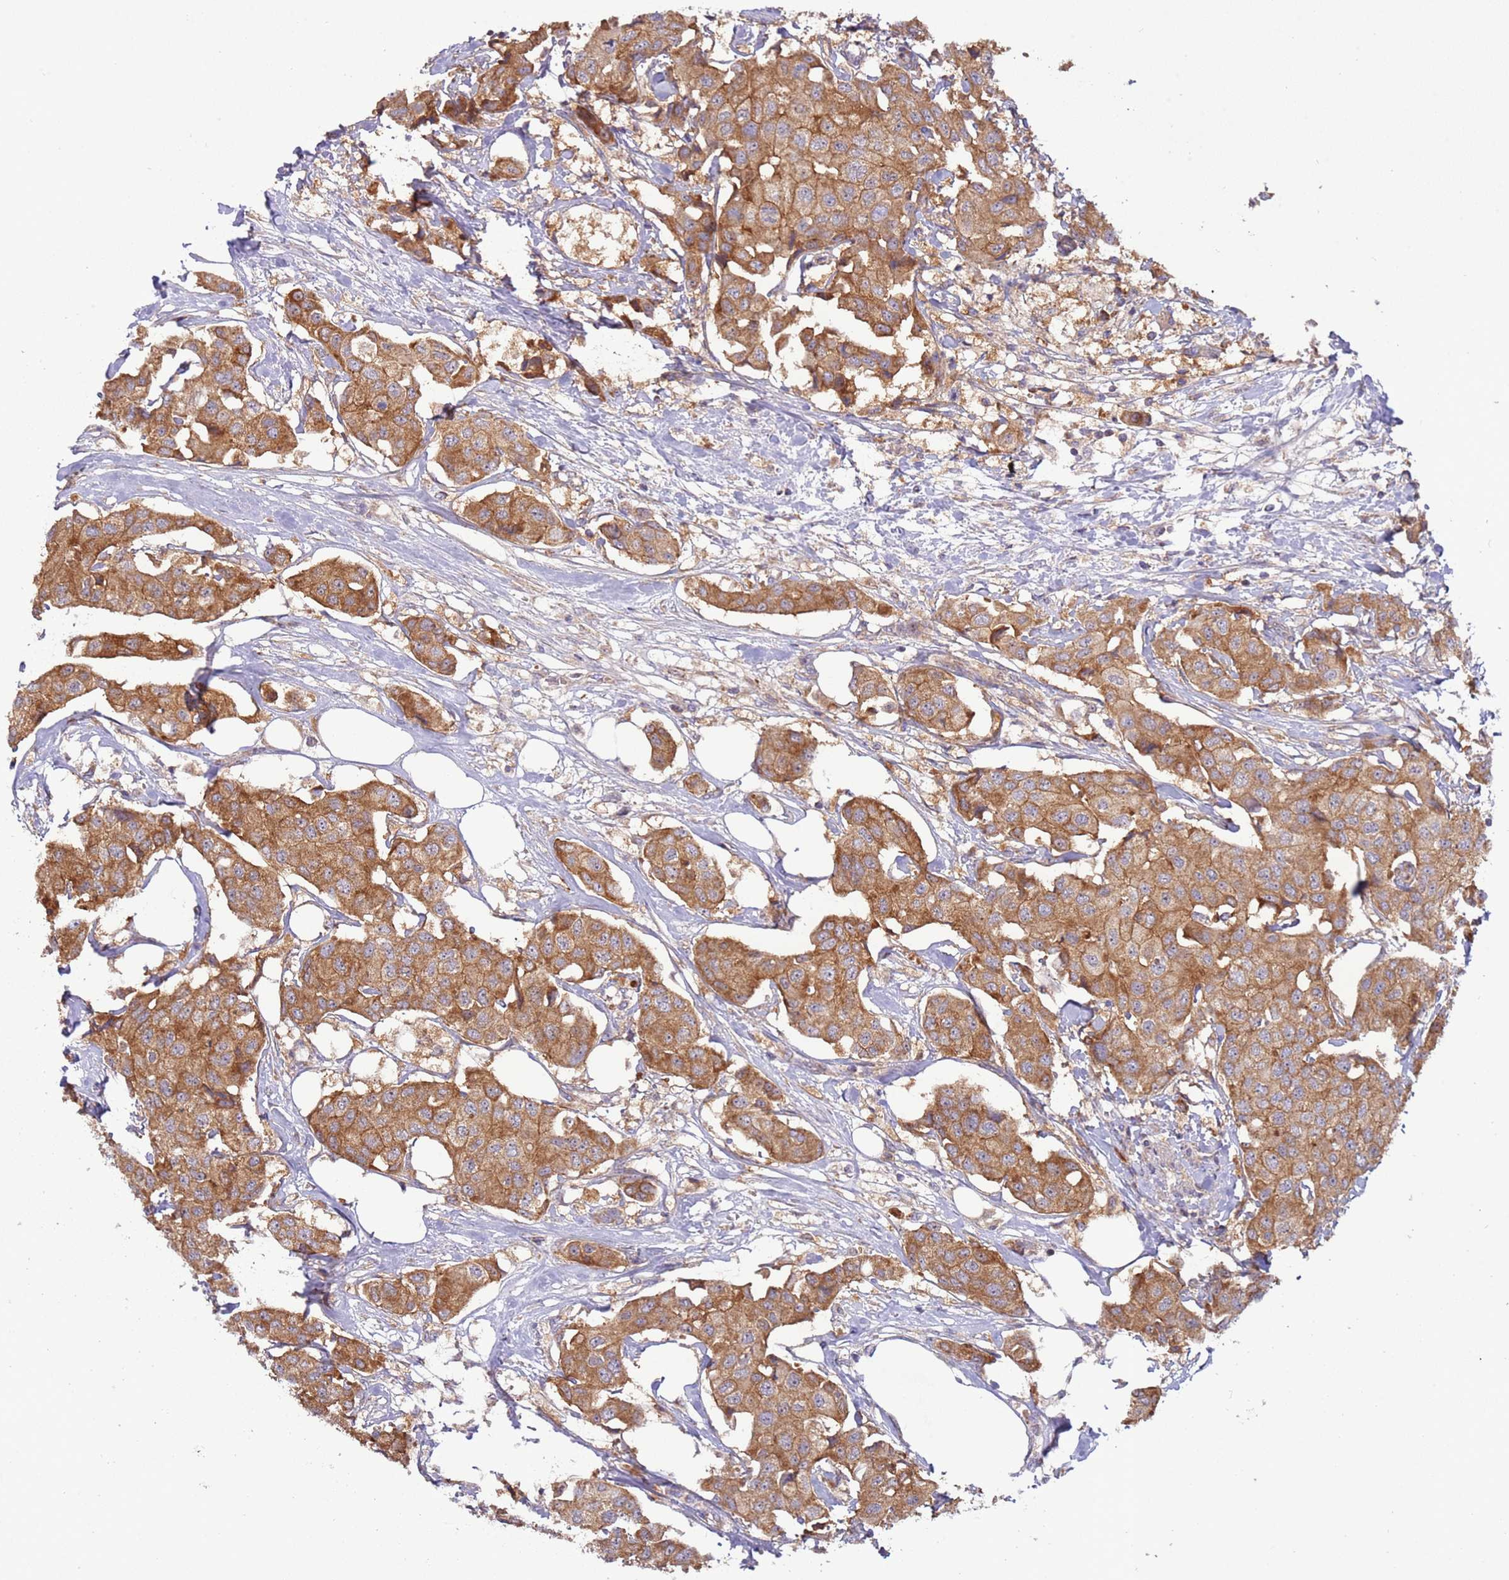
{"staining": {"intensity": "moderate", "quantity": ">75%", "location": "cytoplasmic/membranous"}, "tissue": "breast cancer", "cell_type": "Tumor cells", "image_type": "cancer", "snomed": [{"axis": "morphology", "description": "Duct carcinoma"}, {"axis": "topography", "description": "Breast"}, {"axis": "topography", "description": "Lymph node"}], "caption": "Protein staining of breast intraductal carcinoma tissue demonstrates moderate cytoplasmic/membranous expression in approximately >75% of tumor cells.", "gene": "UQCRQ", "patient": {"sex": "female", "age": 80}}